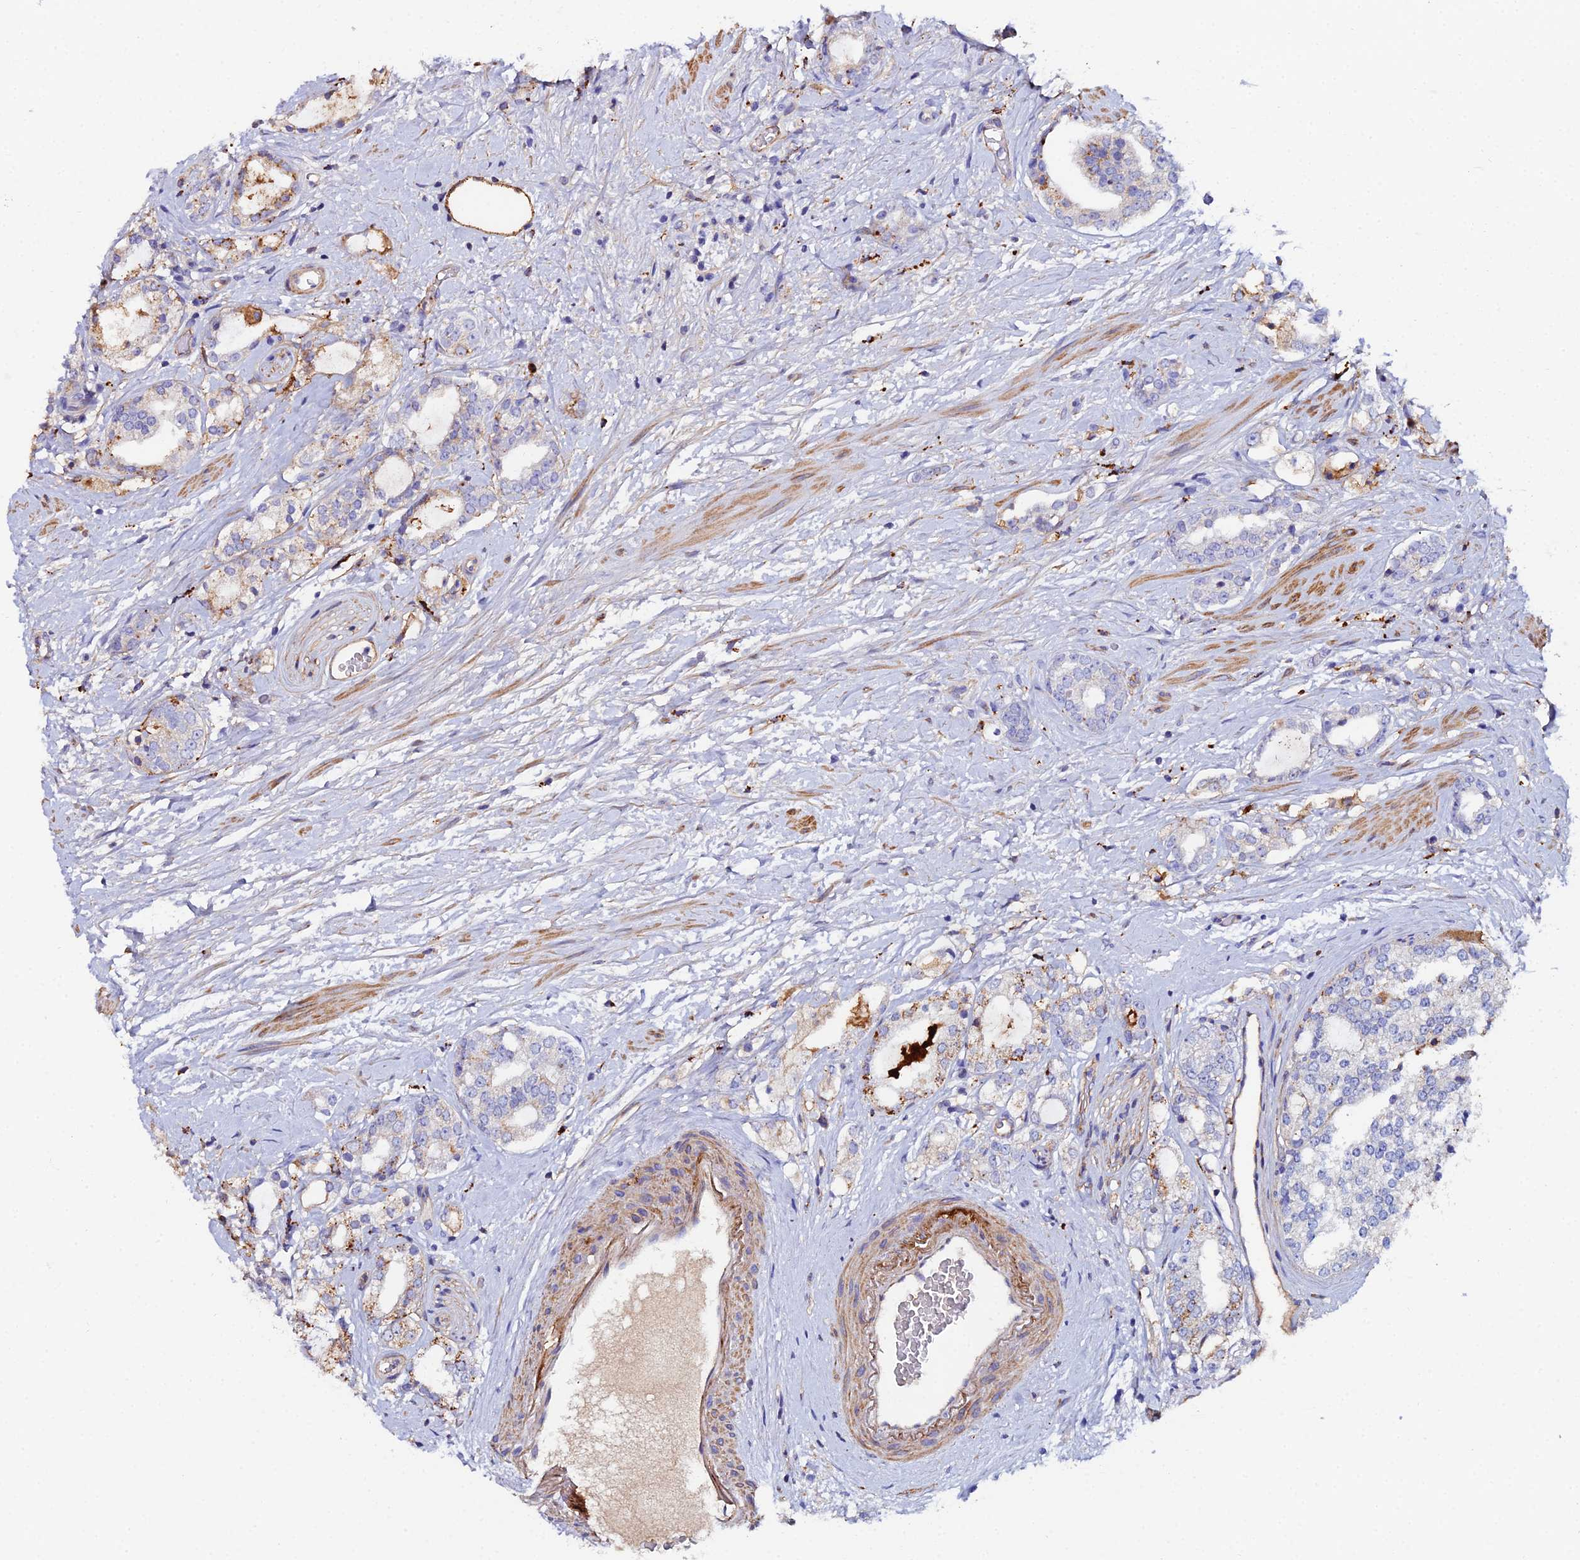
{"staining": {"intensity": "moderate", "quantity": "<25%", "location": "cytoplasmic/membranous"}, "tissue": "prostate cancer", "cell_type": "Tumor cells", "image_type": "cancer", "snomed": [{"axis": "morphology", "description": "Adenocarcinoma, High grade"}, {"axis": "topography", "description": "Prostate"}], "caption": "Prostate adenocarcinoma (high-grade) tissue displays moderate cytoplasmic/membranous expression in approximately <25% of tumor cells", "gene": "C6", "patient": {"sex": "male", "age": 64}}